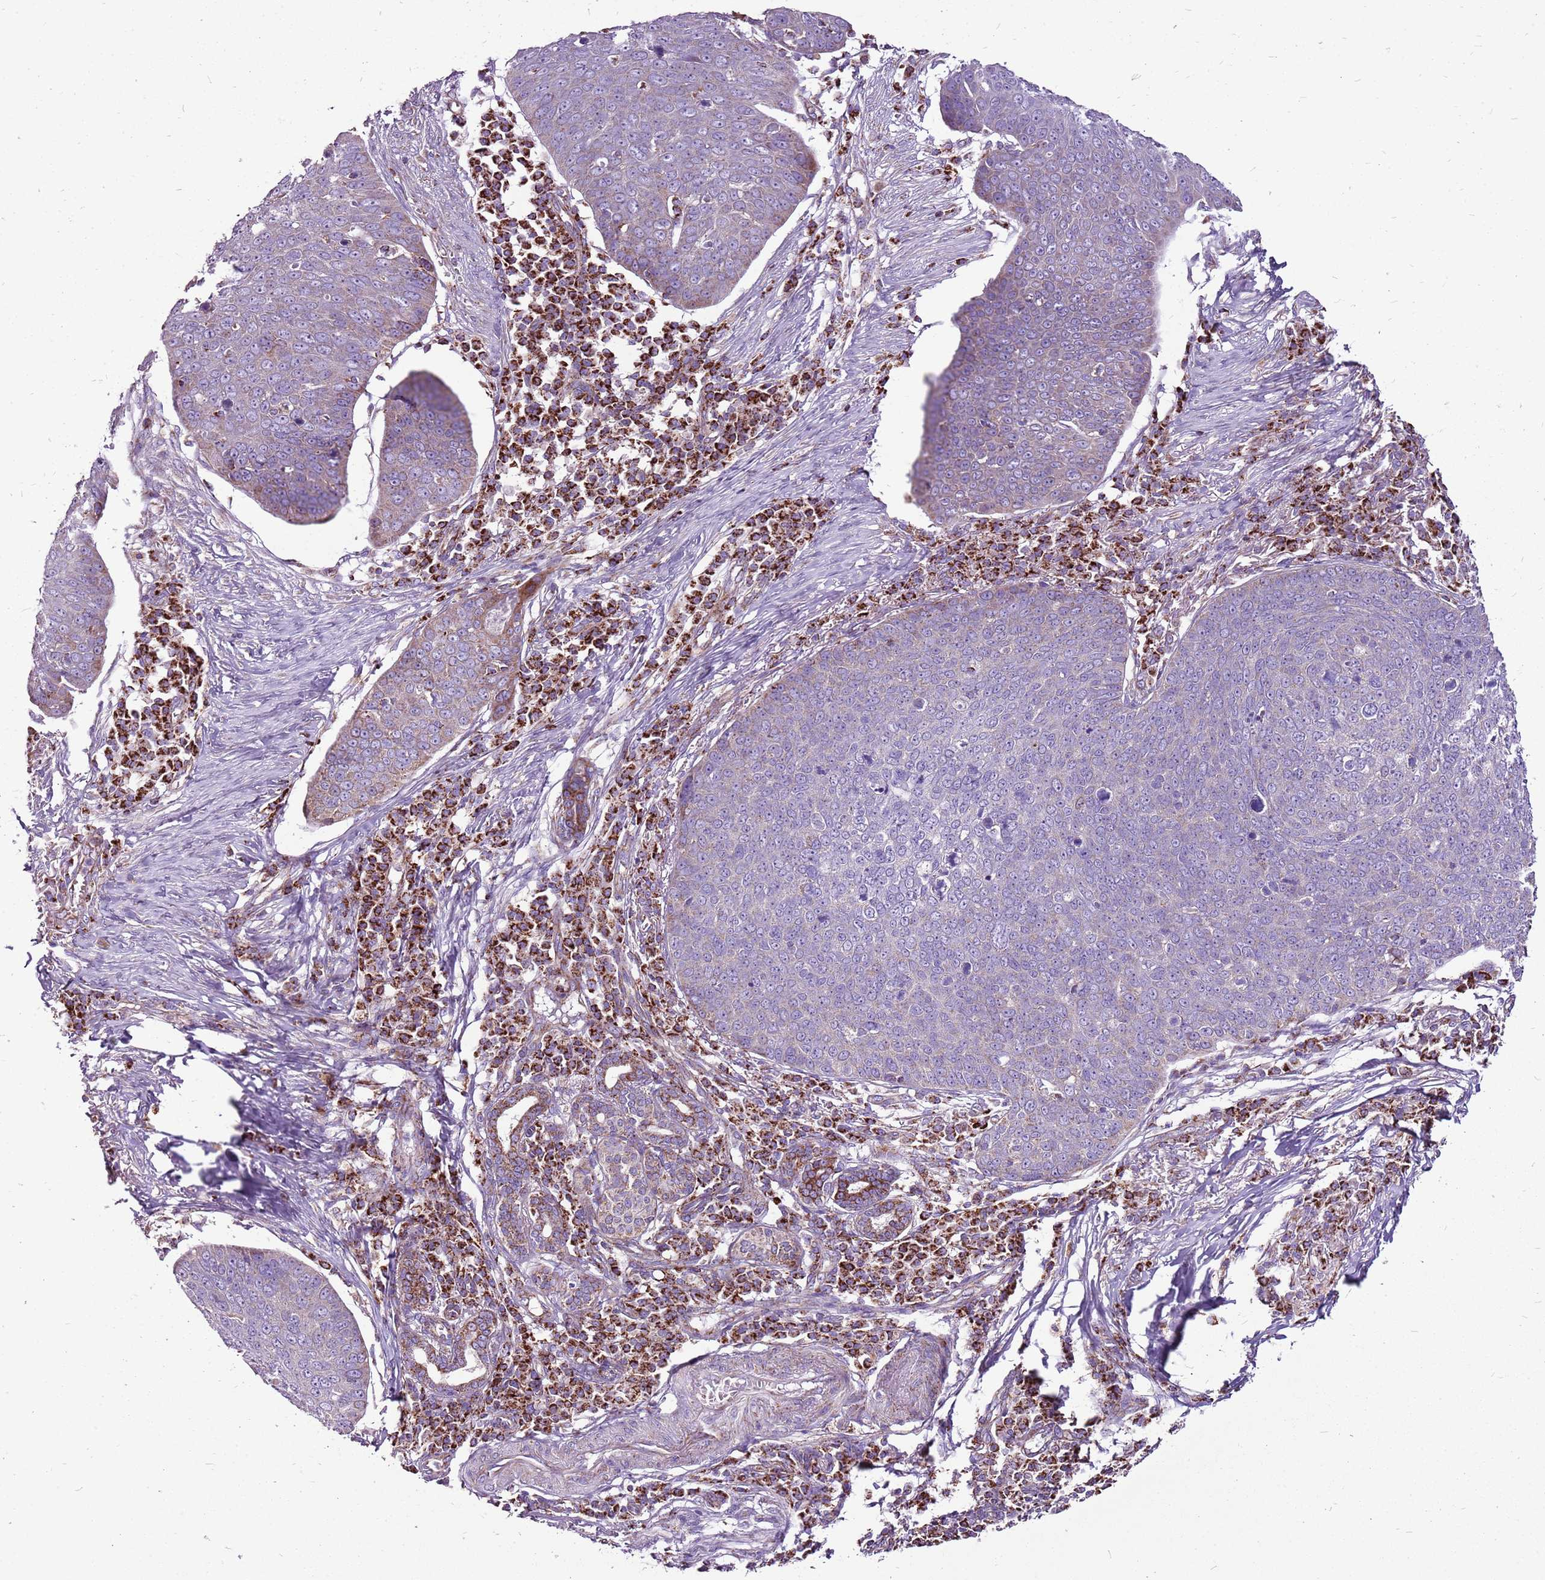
{"staining": {"intensity": "moderate", "quantity": "<25%", "location": "cytoplasmic/membranous"}, "tissue": "skin cancer", "cell_type": "Tumor cells", "image_type": "cancer", "snomed": [{"axis": "morphology", "description": "Squamous cell carcinoma, NOS"}, {"axis": "topography", "description": "Skin"}], "caption": "Moderate cytoplasmic/membranous protein positivity is seen in approximately <25% of tumor cells in skin cancer. (brown staining indicates protein expression, while blue staining denotes nuclei).", "gene": "GCDH", "patient": {"sex": "male", "age": 71}}